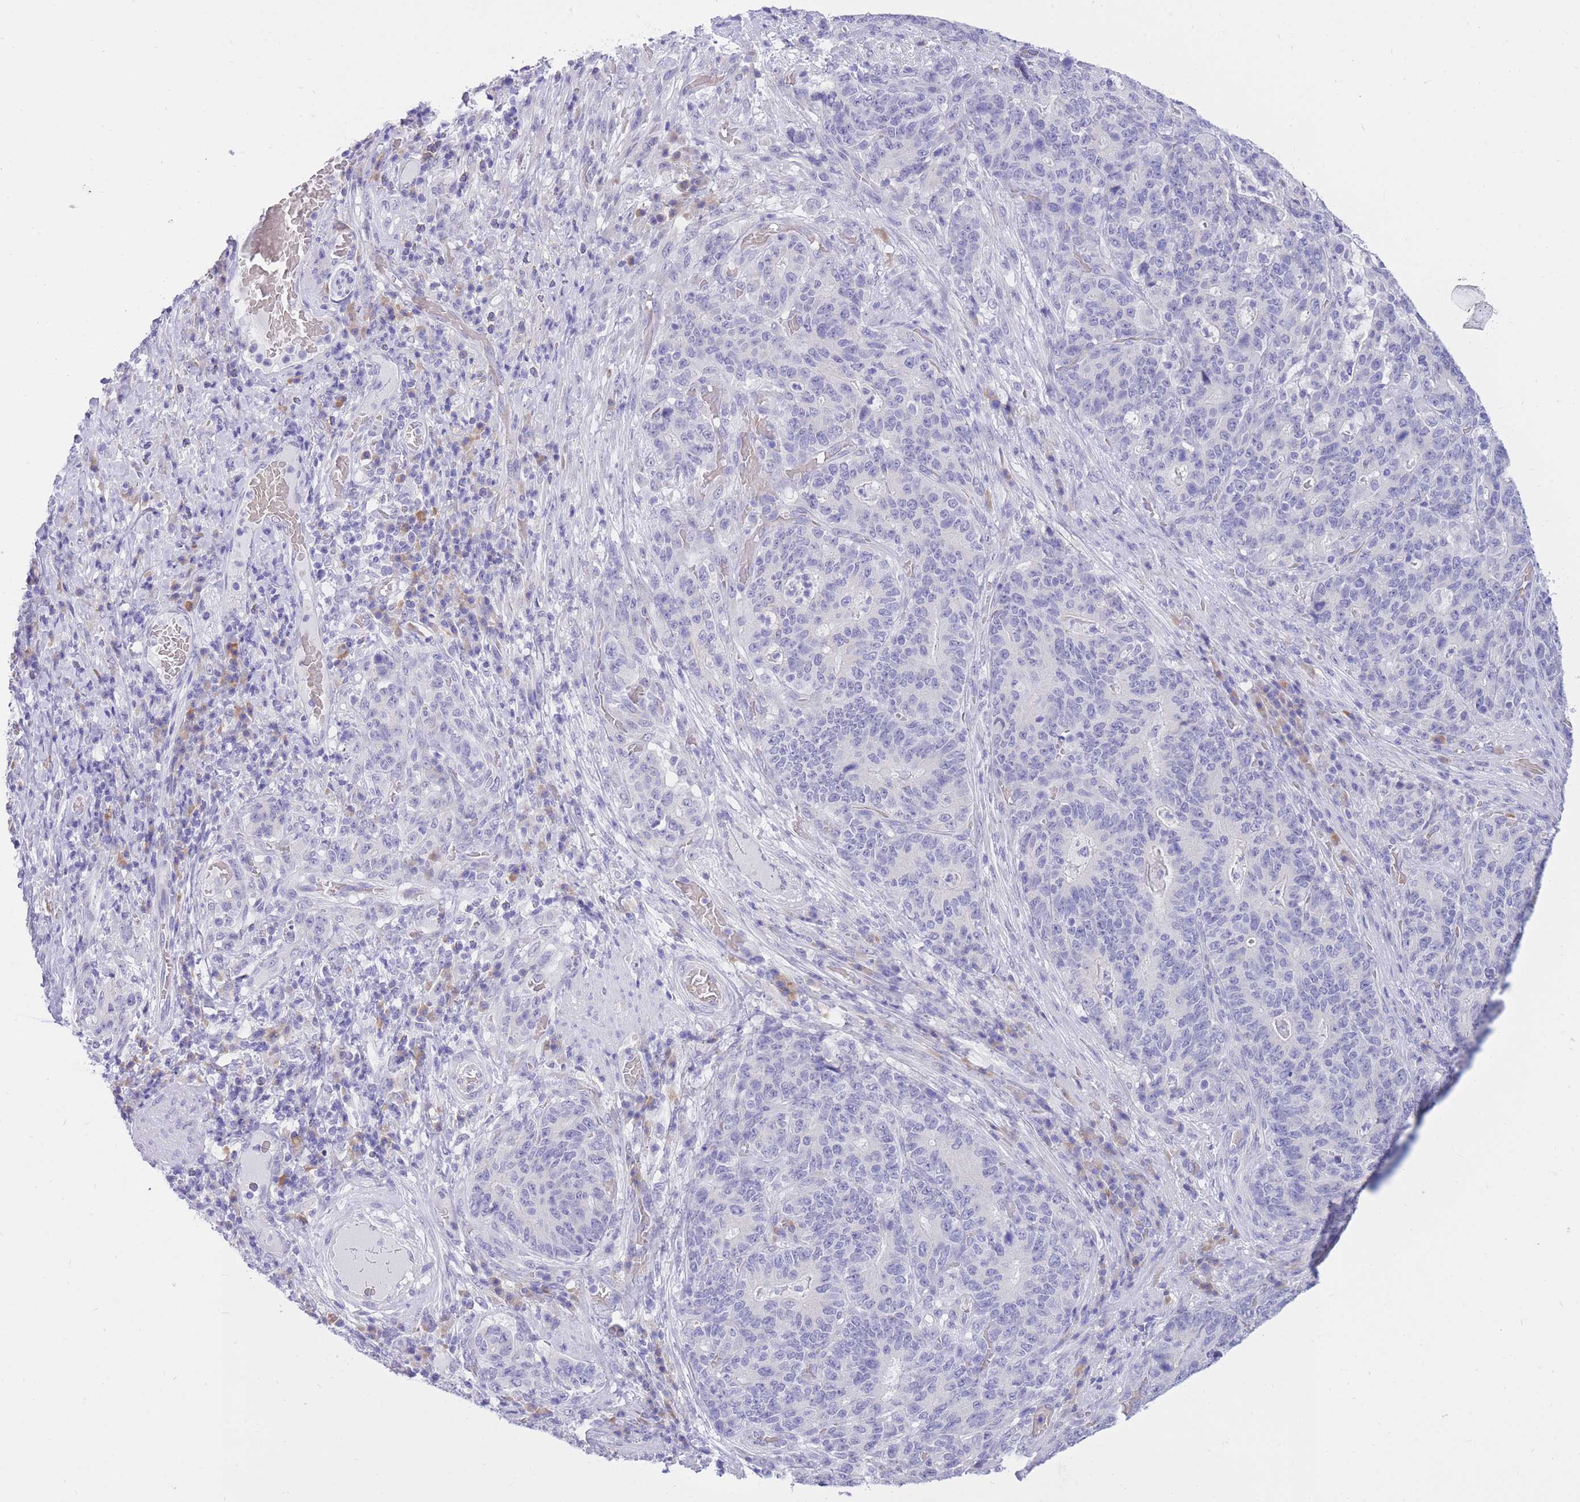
{"staining": {"intensity": "negative", "quantity": "none", "location": "none"}, "tissue": "stomach cancer", "cell_type": "Tumor cells", "image_type": "cancer", "snomed": [{"axis": "morphology", "description": "Normal tissue, NOS"}, {"axis": "morphology", "description": "Adenocarcinoma, NOS"}, {"axis": "topography", "description": "Stomach"}], "caption": "The immunohistochemistry image has no significant staining in tumor cells of stomach cancer (adenocarcinoma) tissue.", "gene": "SSUH2", "patient": {"sex": "female", "age": 64}}